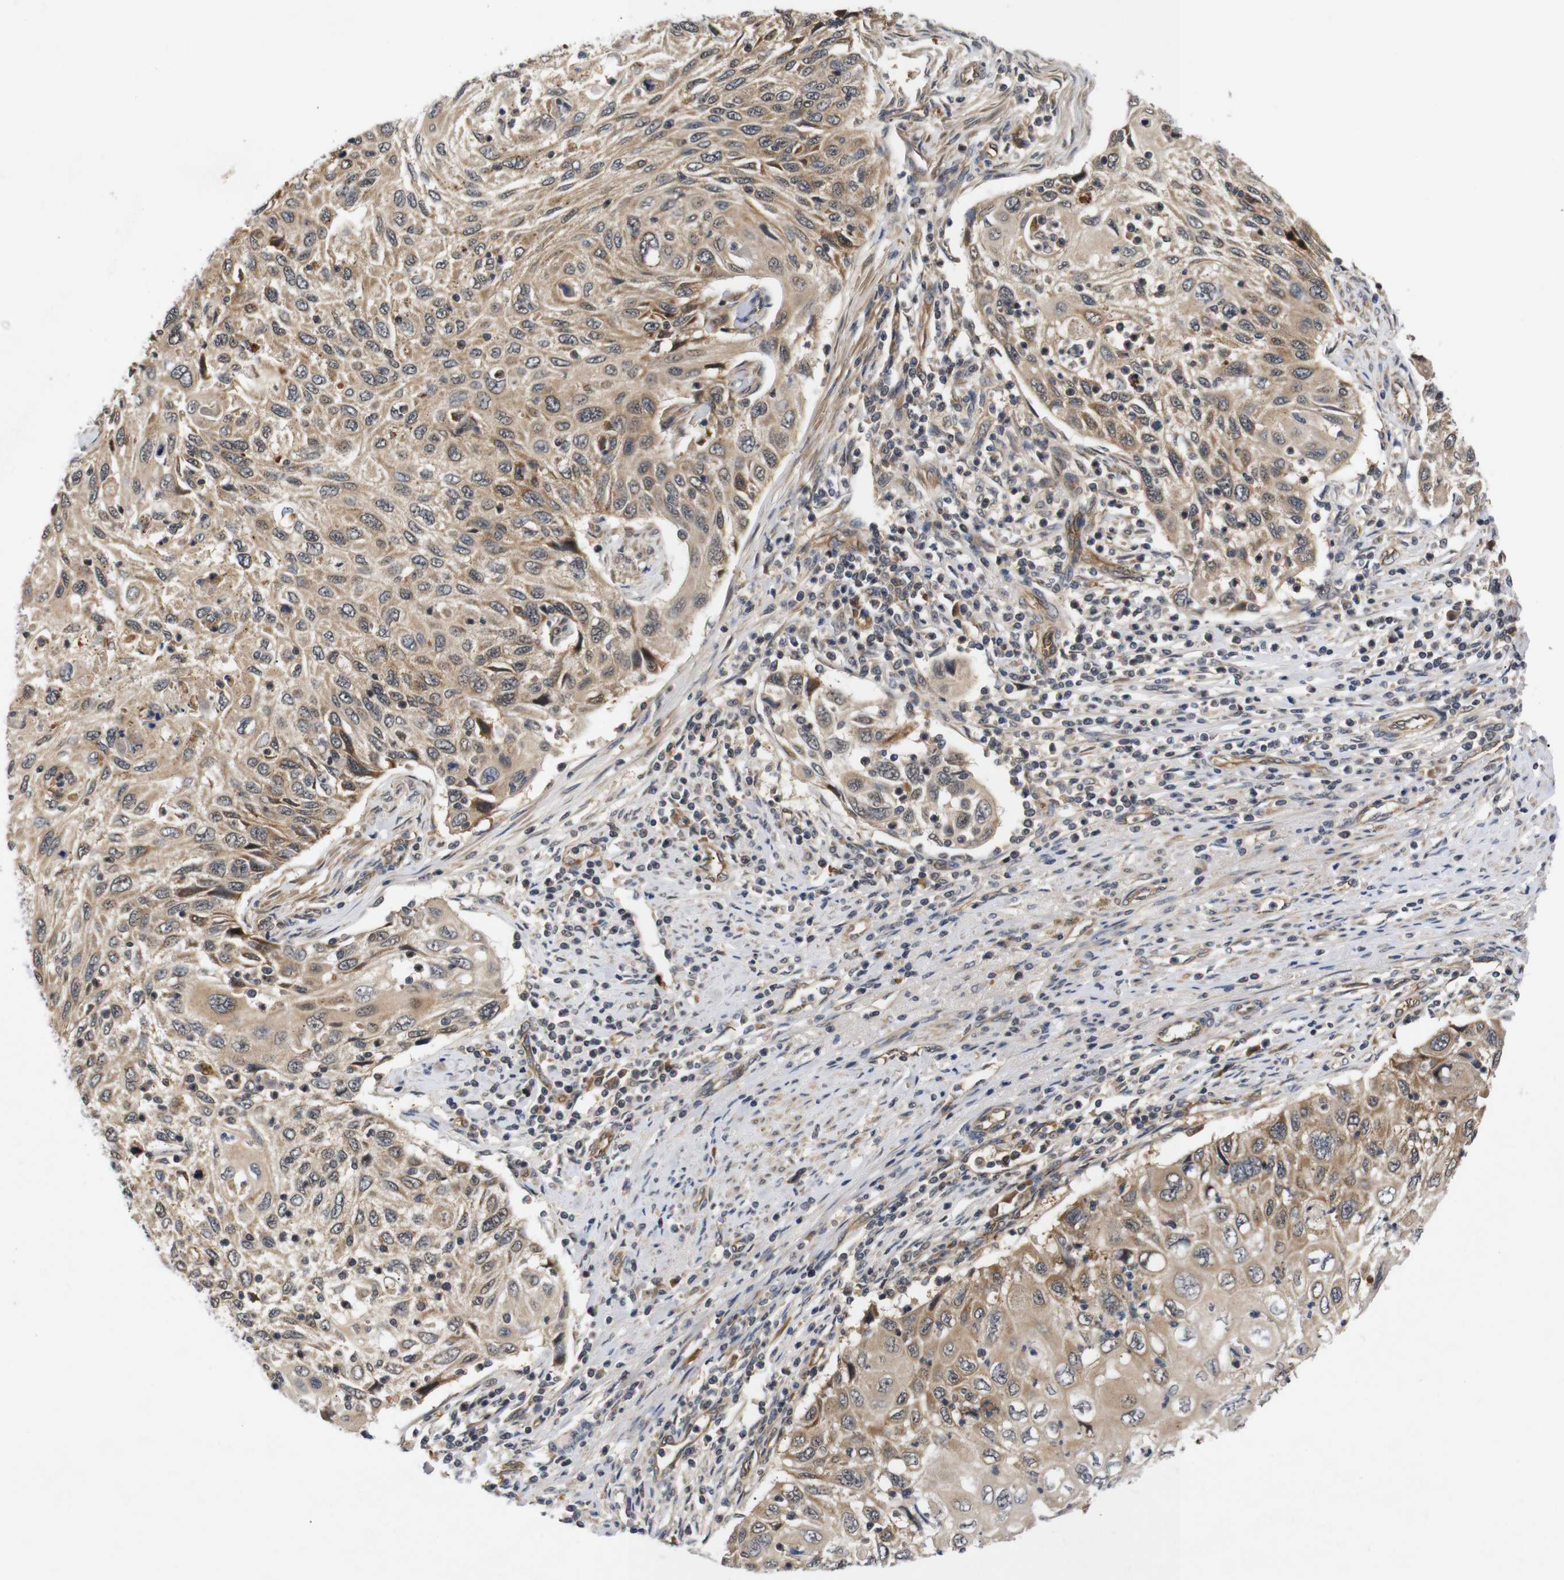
{"staining": {"intensity": "moderate", "quantity": ">75%", "location": "cytoplasmic/membranous"}, "tissue": "cervical cancer", "cell_type": "Tumor cells", "image_type": "cancer", "snomed": [{"axis": "morphology", "description": "Squamous cell carcinoma, NOS"}, {"axis": "topography", "description": "Cervix"}], "caption": "An immunohistochemistry (IHC) micrograph of tumor tissue is shown. Protein staining in brown highlights moderate cytoplasmic/membranous positivity in cervical cancer within tumor cells. Nuclei are stained in blue.", "gene": "RIPK1", "patient": {"sex": "female", "age": 70}}